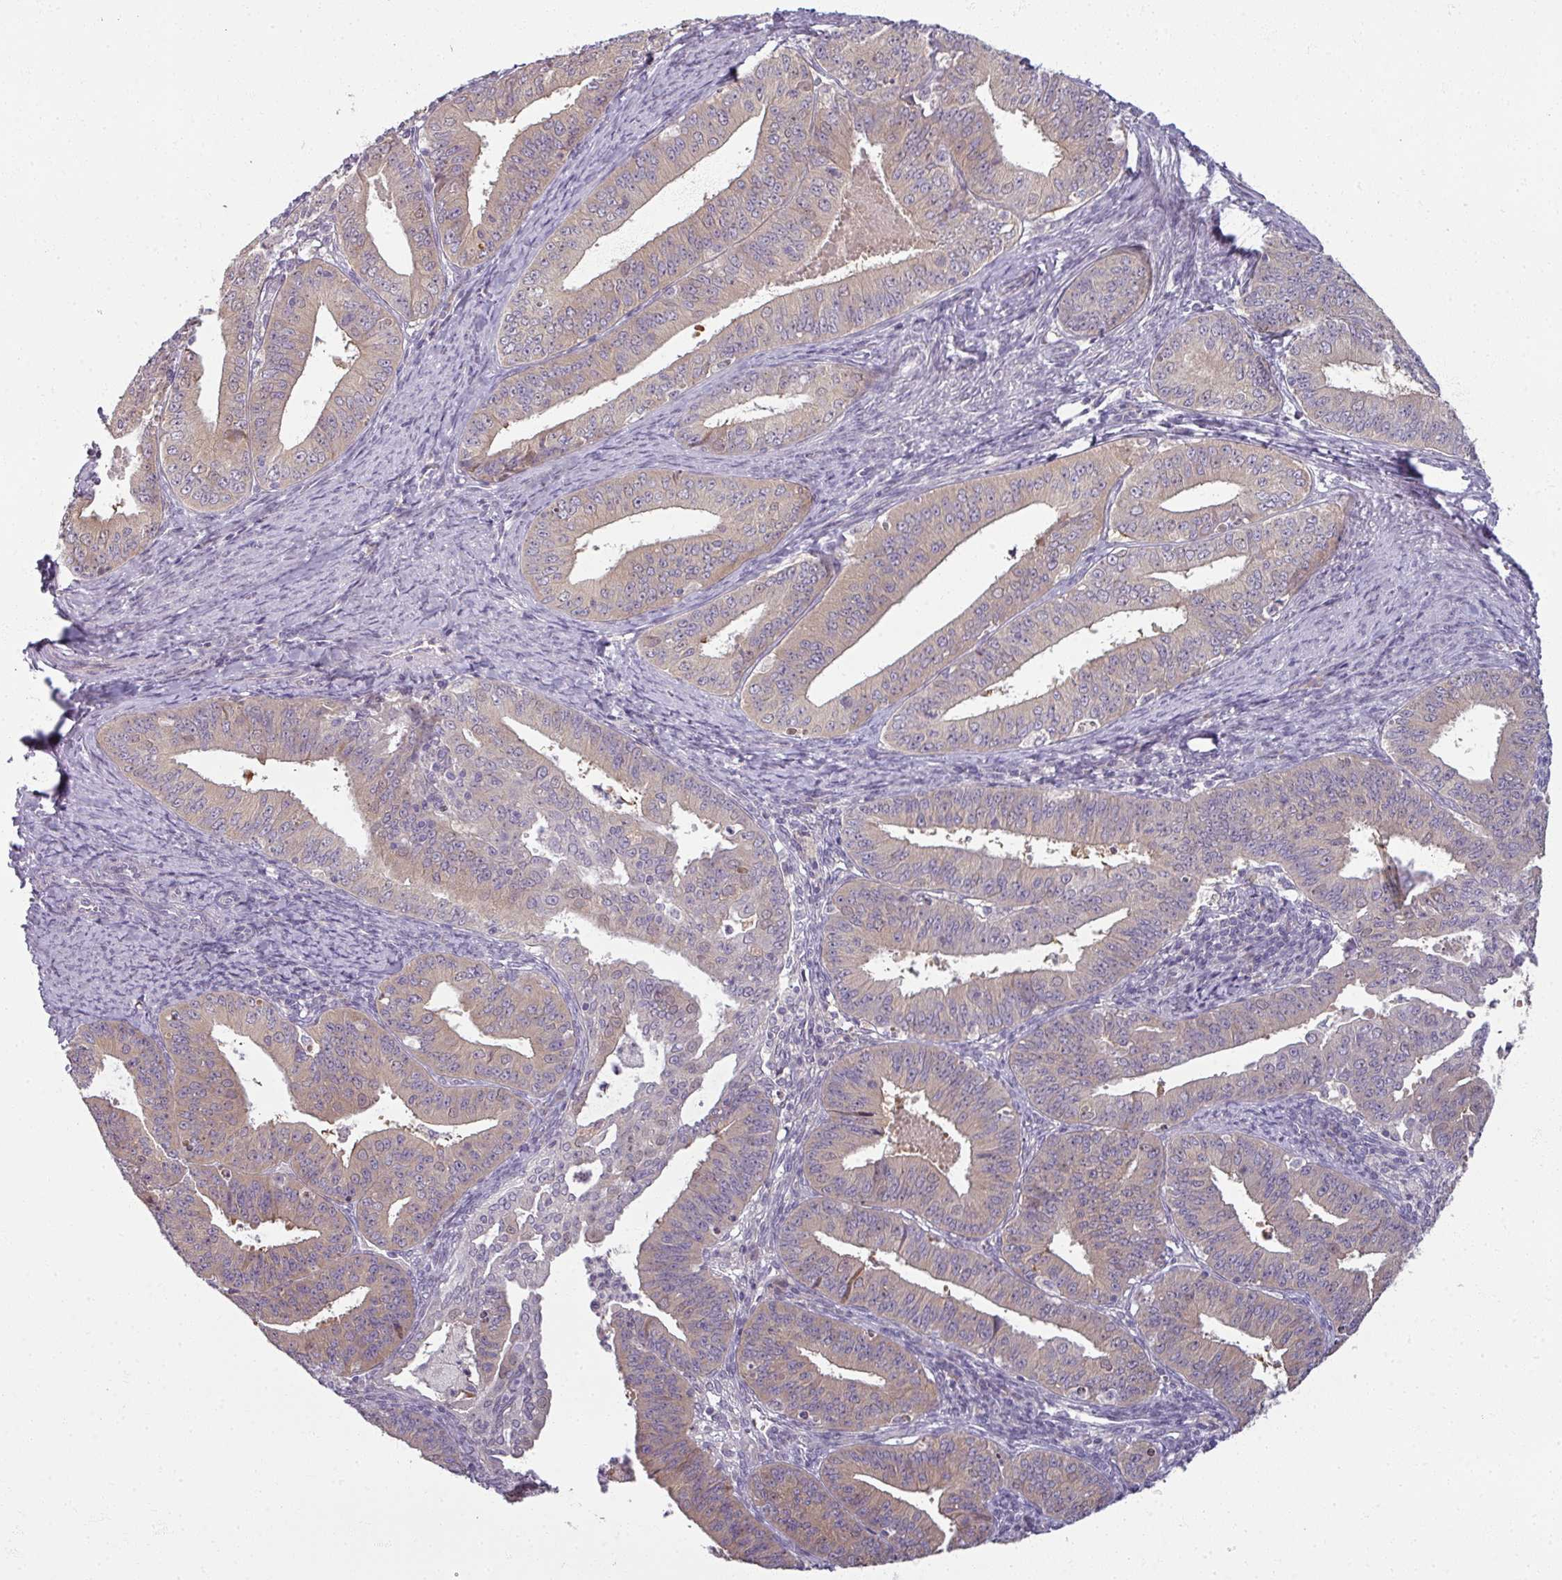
{"staining": {"intensity": "weak", "quantity": "25%-75%", "location": "cytoplasmic/membranous"}, "tissue": "endometrial cancer", "cell_type": "Tumor cells", "image_type": "cancer", "snomed": [{"axis": "morphology", "description": "Adenocarcinoma, NOS"}, {"axis": "topography", "description": "Endometrium"}], "caption": "Immunohistochemistry photomicrograph of neoplastic tissue: endometrial cancer stained using immunohistochemistry (IHC) reveals low levels of weak protein expression localized specifically in the cytoplasmic/membranous of tumor cells, appearing as a cytoplasmic/membranous brown color.", "gene": "MYMK", "patient": {"sex": "female", "age": 73}}